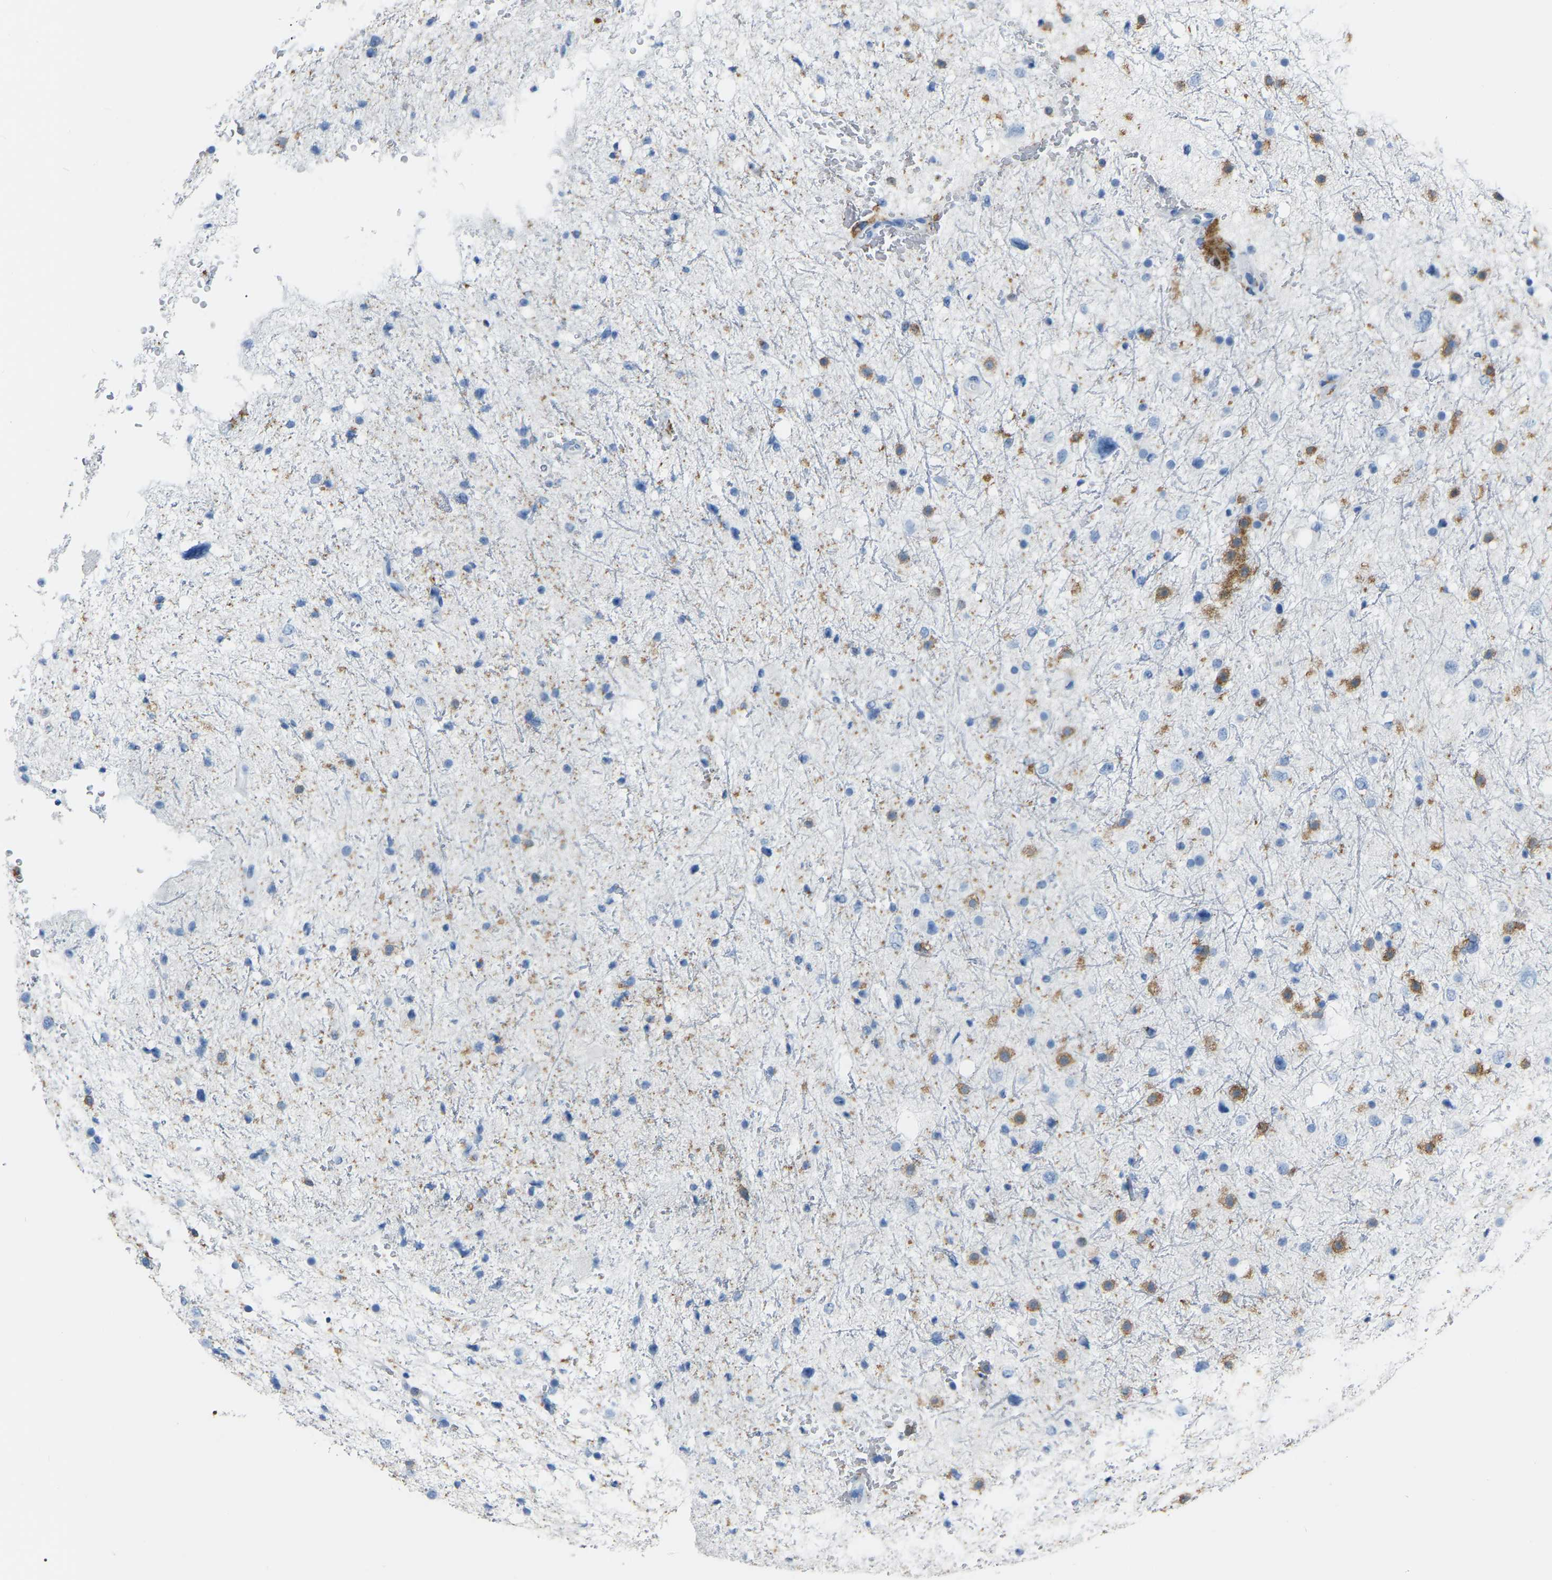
{"staining": {"intensity": "moderate", "quantity": "<25%", "location": "cytoplasmic/membranous"}, "tissue": "glioma", "cell_type": "Tumor cells", "image_type": "cancer", "snomed": [{"axis": "morphology", "description": "Glioma, malignant, Low grade"}, {"axis": "topography", "description": "Brain"}], "caption": "Immunohistochemistry micrograph of glioma stained for a protein (brown), which demonstrates low levels of moderate cytoplasmic/membranous staining in approximately <25% of tumor cells.", "gene": "ARHGAP45", "patient": {"sex": "female", "age": 37}}